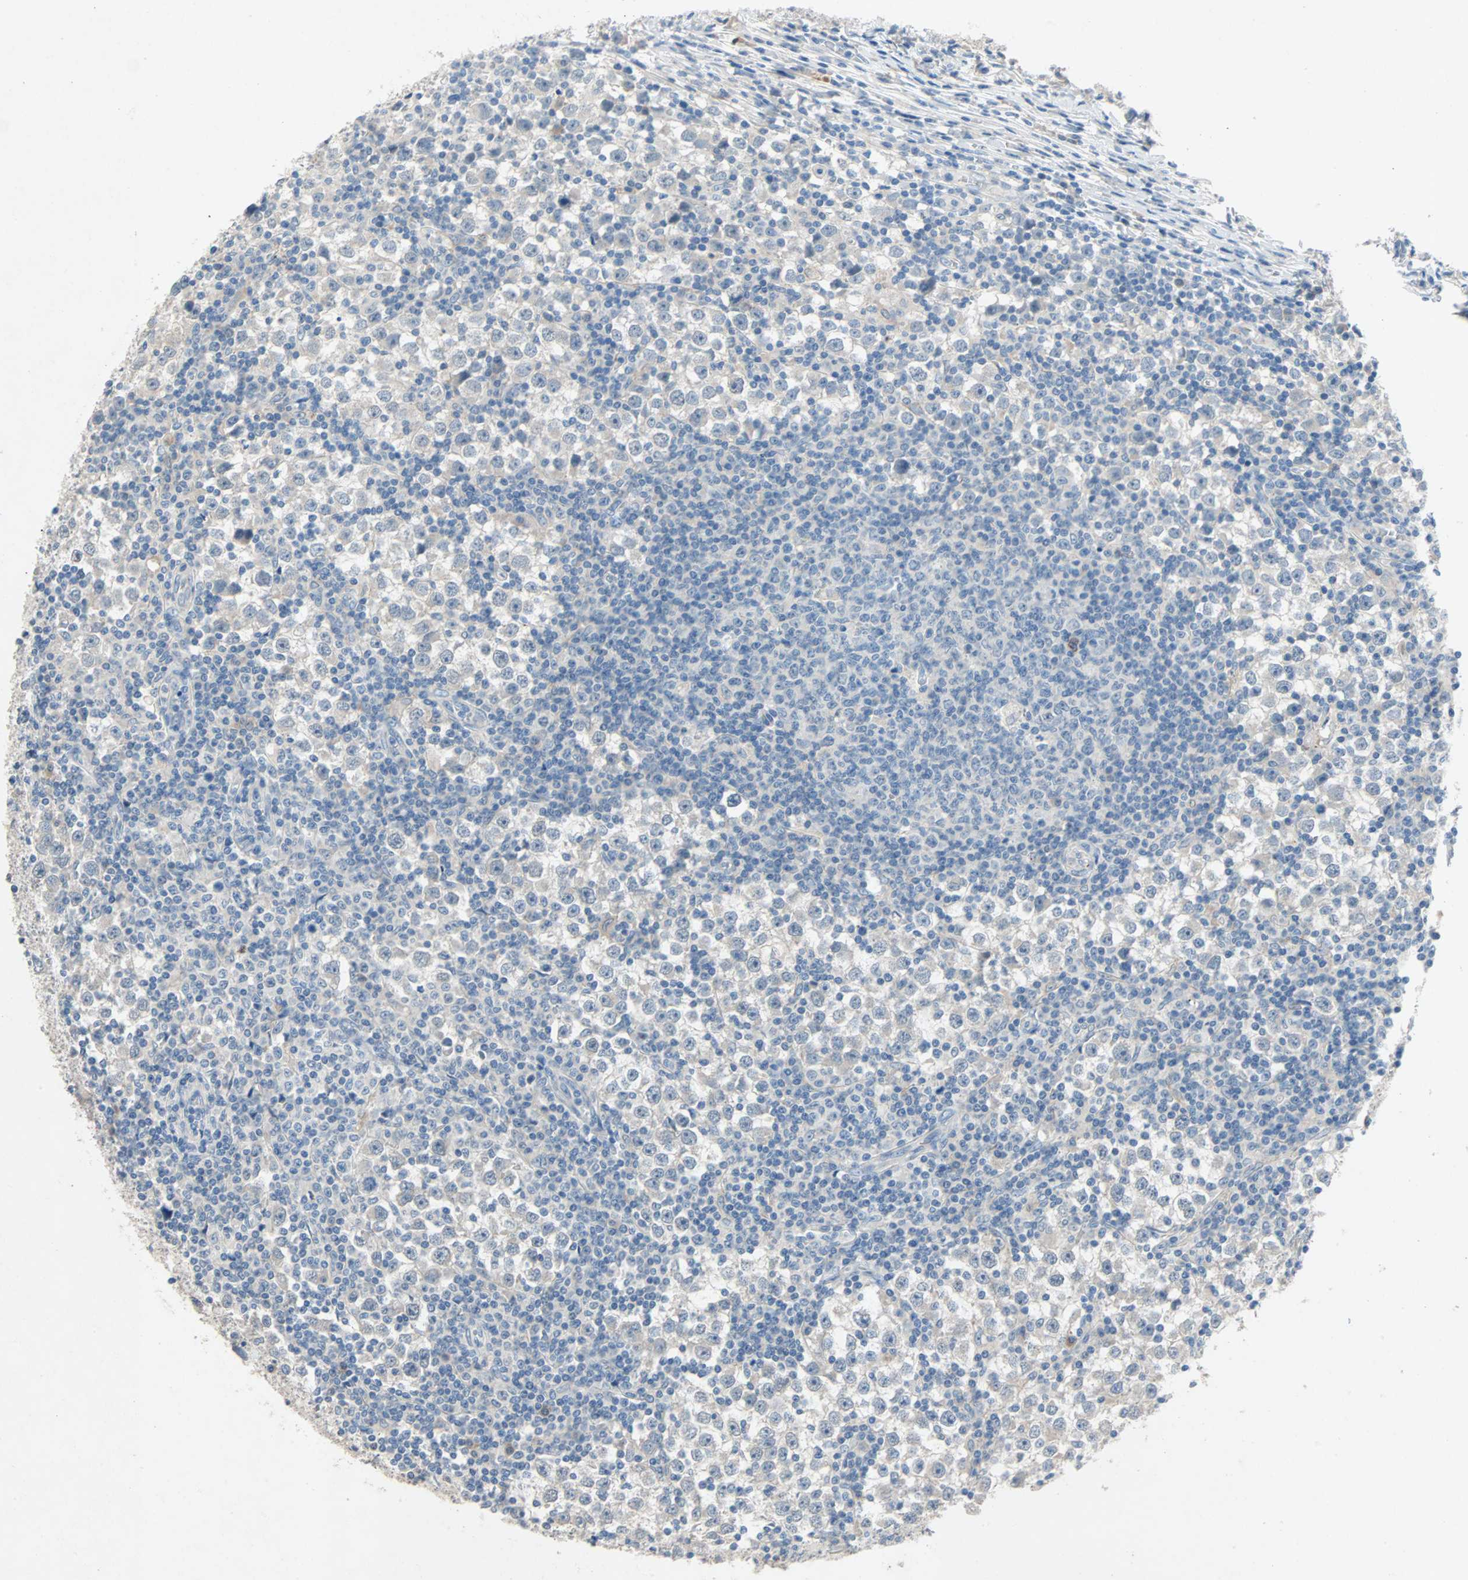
{"staining": {"intensity": "negative", "quantity": "none", "location": "none"}, "tissue": "testis cancer", "cell_type": "Tumor cells", "image_type": "cancer", "snomed": [{"axis": "morphology", "description": "Seminoma, NOS"}, {"axis": "topography", "description": "Testis"}], "caption": "Tumor cells are negative for protein expression in human testis cancer (seminoma). (DAB (3,3'-diaminobenzidine) immunohistochemistry (IHC) with hematoxylin counter stain).", "gene": "PCDHB2", "patient": {"sex": "male", "age": 65}}